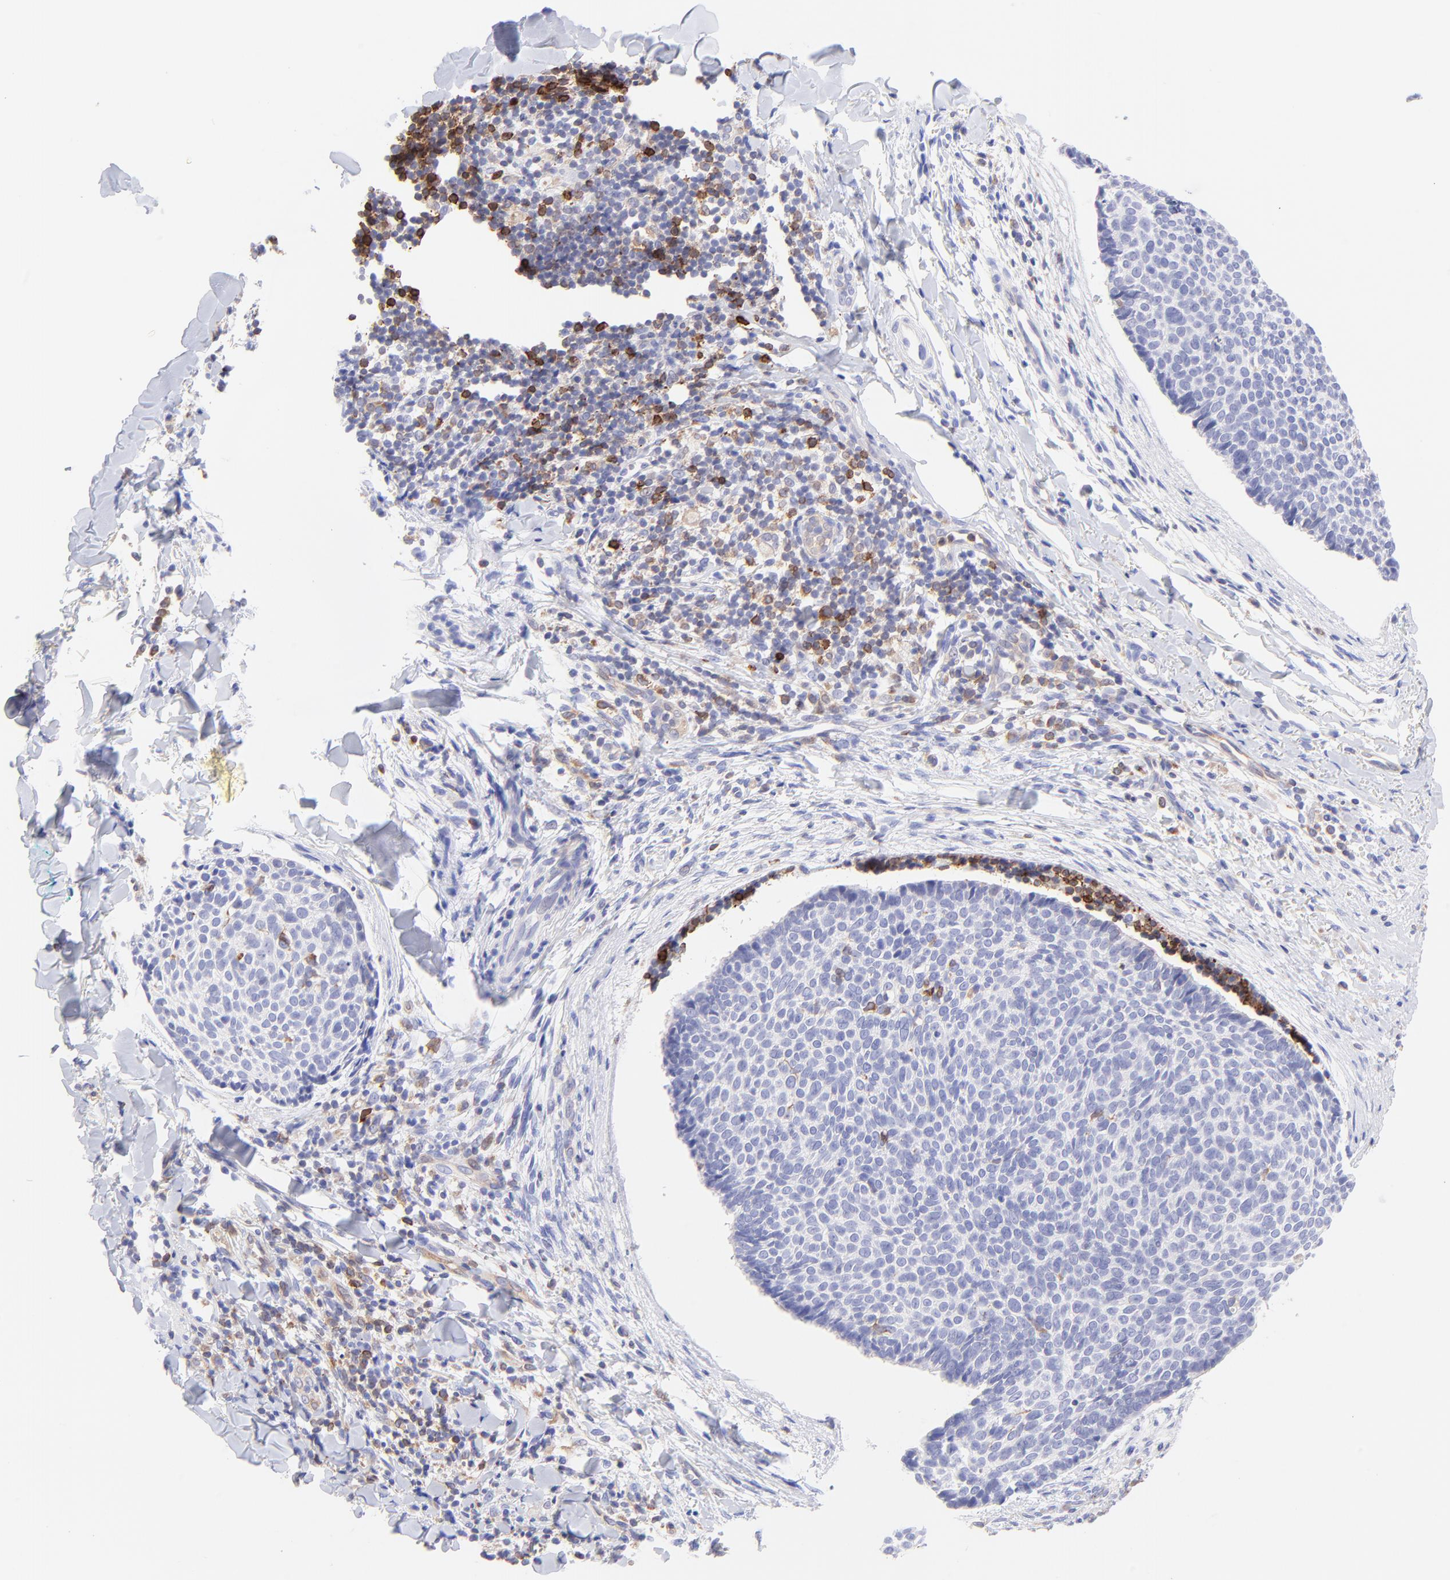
{"staining": {"intensity": "negative", "quantity": "none", "location": "none"}, "tissue": "skin cancer", "cell_type": "Tumor cells", "image_type": "cancer", "snomed": [{"axis": "morphology", "description": "Normal tissue, NOS"}, {"axis": "morphology", "description": "Basal cell carcinoma"}, {"axis": "topography", "description": "Skin"}], "caption": "DAB (3,3'-diaminobenzidine) immunohistochemical staining of human basal cell carcinoma (skin) displays no significant positivity in tumor cells.", "gene": "IRAG2", "patient": {"sex": "female", "age": 57}}